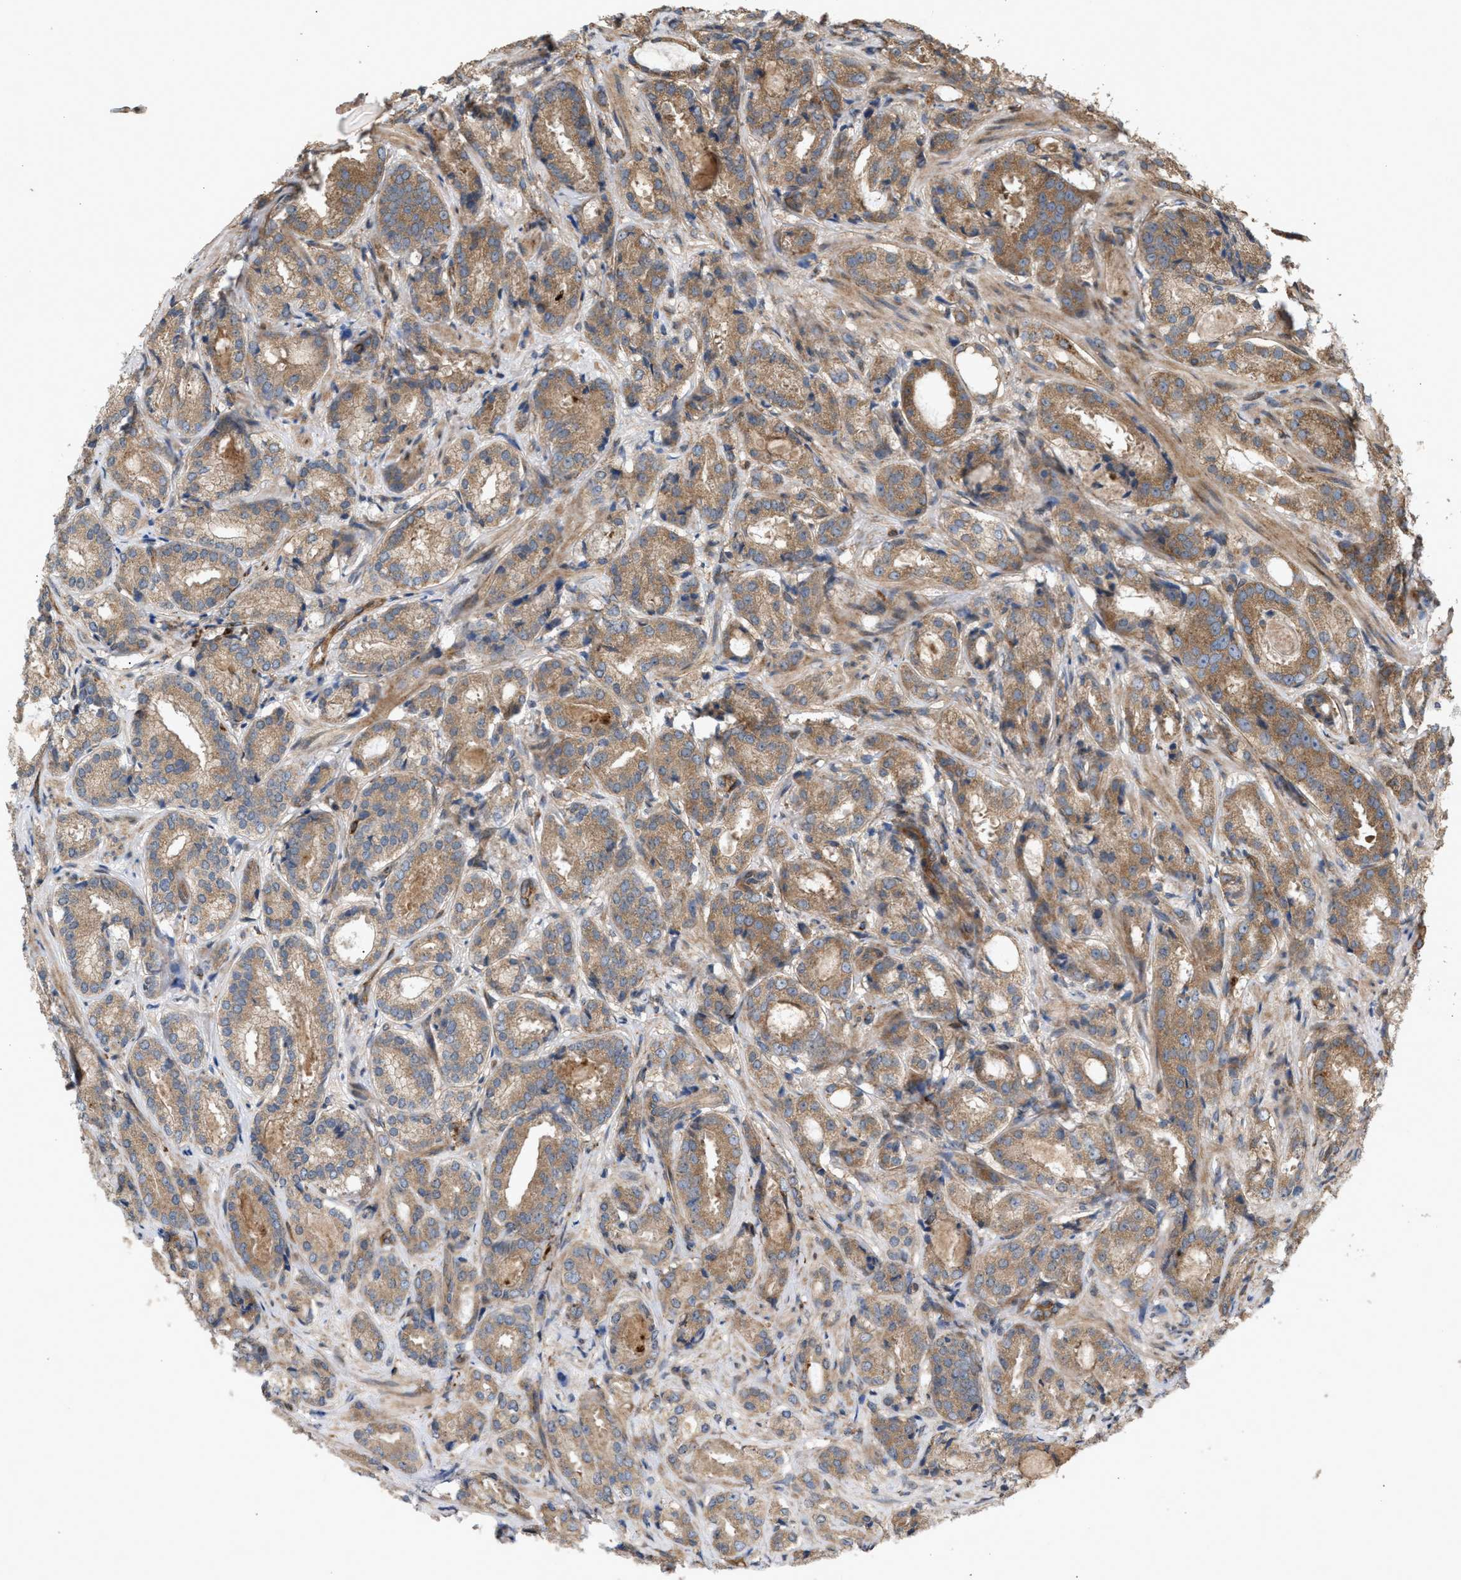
{"staining": {"intensity": "moderate", "quantity": ">75%", "location": "cytoplasmic/membranous"}, "tissue": "prostate cancer", "cell_type": "Tumor cells", "image_type": "cancer", "snomed": [{"axis": "morphology", "description": "Adenocarcinoma, Low grade"}, {"axis": "topography", "description": "Prostate"}], "caption": "Immunohistochemistry of human prostate low-grade adenocarcinoma demonstrates medium levels of moderate cytoplasmic/membranous positivity in about >75% of tumor cells.", "gene": "GCC1", "patient": {"sex": "male", "age": 69}}